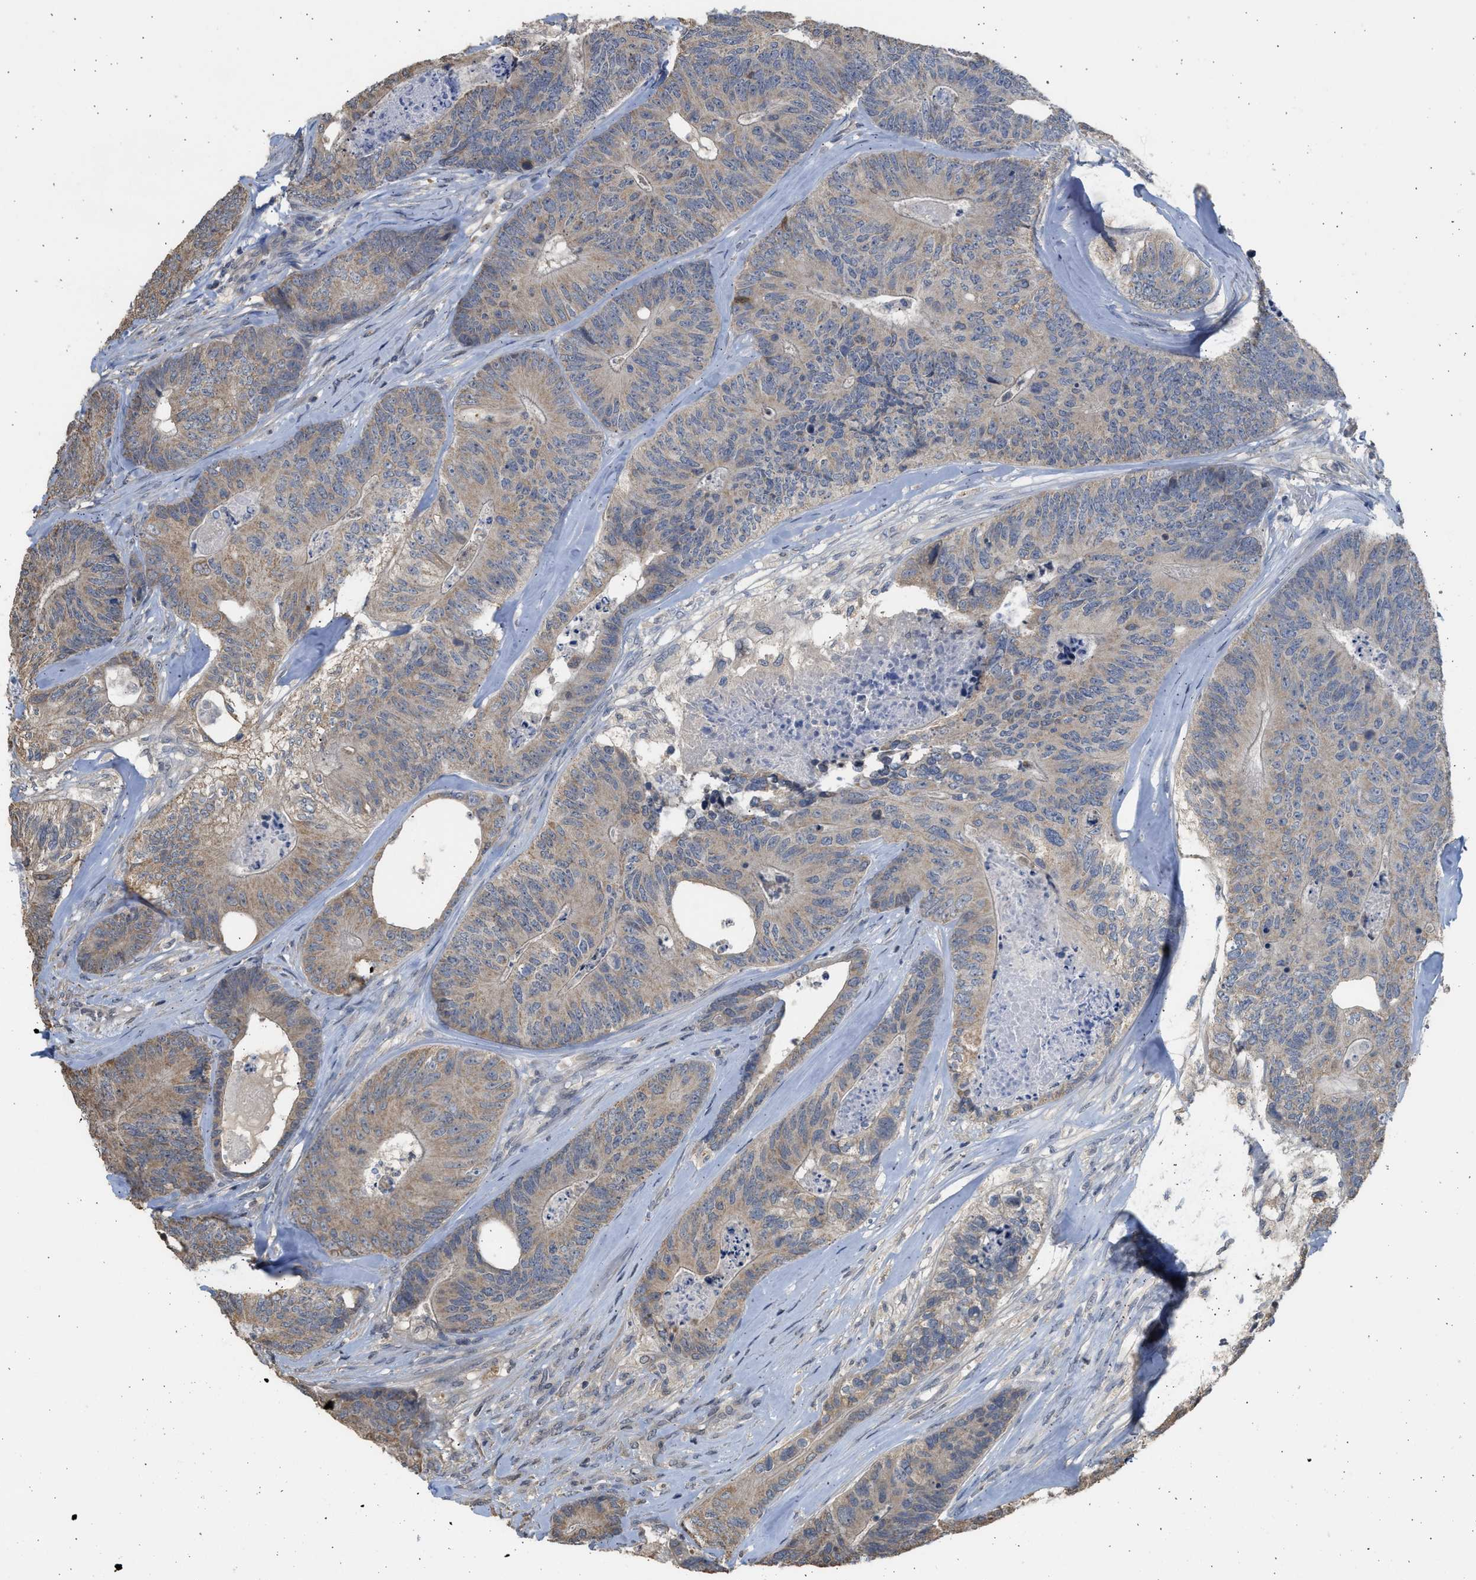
{"staining": {"intensity": "weak", "quantity": "25%-75%", "location": "cytoplasmic/membranous"}, "tissue": "colorectal cancer", "cell_type": "Tumor cells", "image_type": "cancer", "snomed": [{"axis": "morphology", "description": "Adenocarcinoma, NOS"}, {"axis": "topography", "description": "Colon"}], "caption": "A histopathology image showing weak cytoplasmic/membranous expression in about 25%-75% of tumor cells in colorectal cancer (adenocarcinoma), as visualized by brown immunohistochemical staining.", "gene": "SULT2A1", "patient": {"sex": "female", "age": 67}}